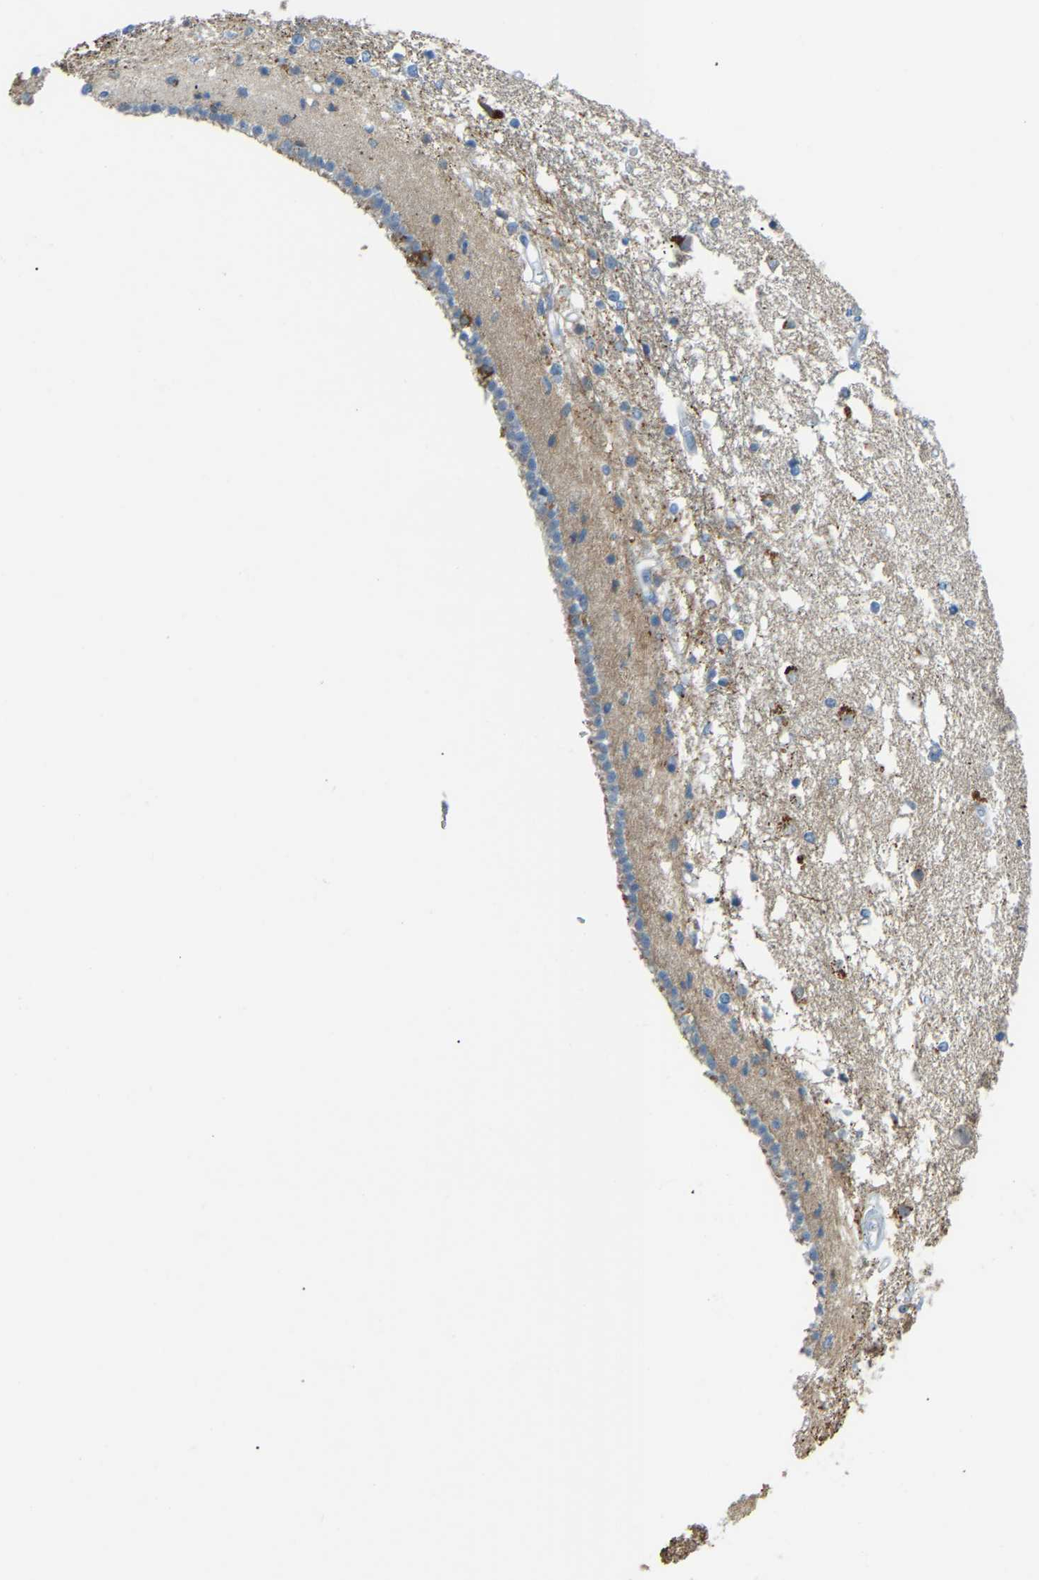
{"staining": {"intensity": "moderate", "quantity": "<25%", "location": "cytoplasmic/membranous"}, "tissue": "caudate", "cell_type": "Glial cells", "image_type": "normal", "snomed": [{"axis": "morphology", "description": "Normal tissue, NOS"}, {"axis": "topography", "description": "Lateral ventricle wall"}], "caption": "The image shows immunohistochemical staining of unremarkable caudate. There is moderate cytoplasmic/membranous expression is seen in approximately <25% of glial cells.", "gene": "NME8", "patient": {"sex": "male", "age": 45}}